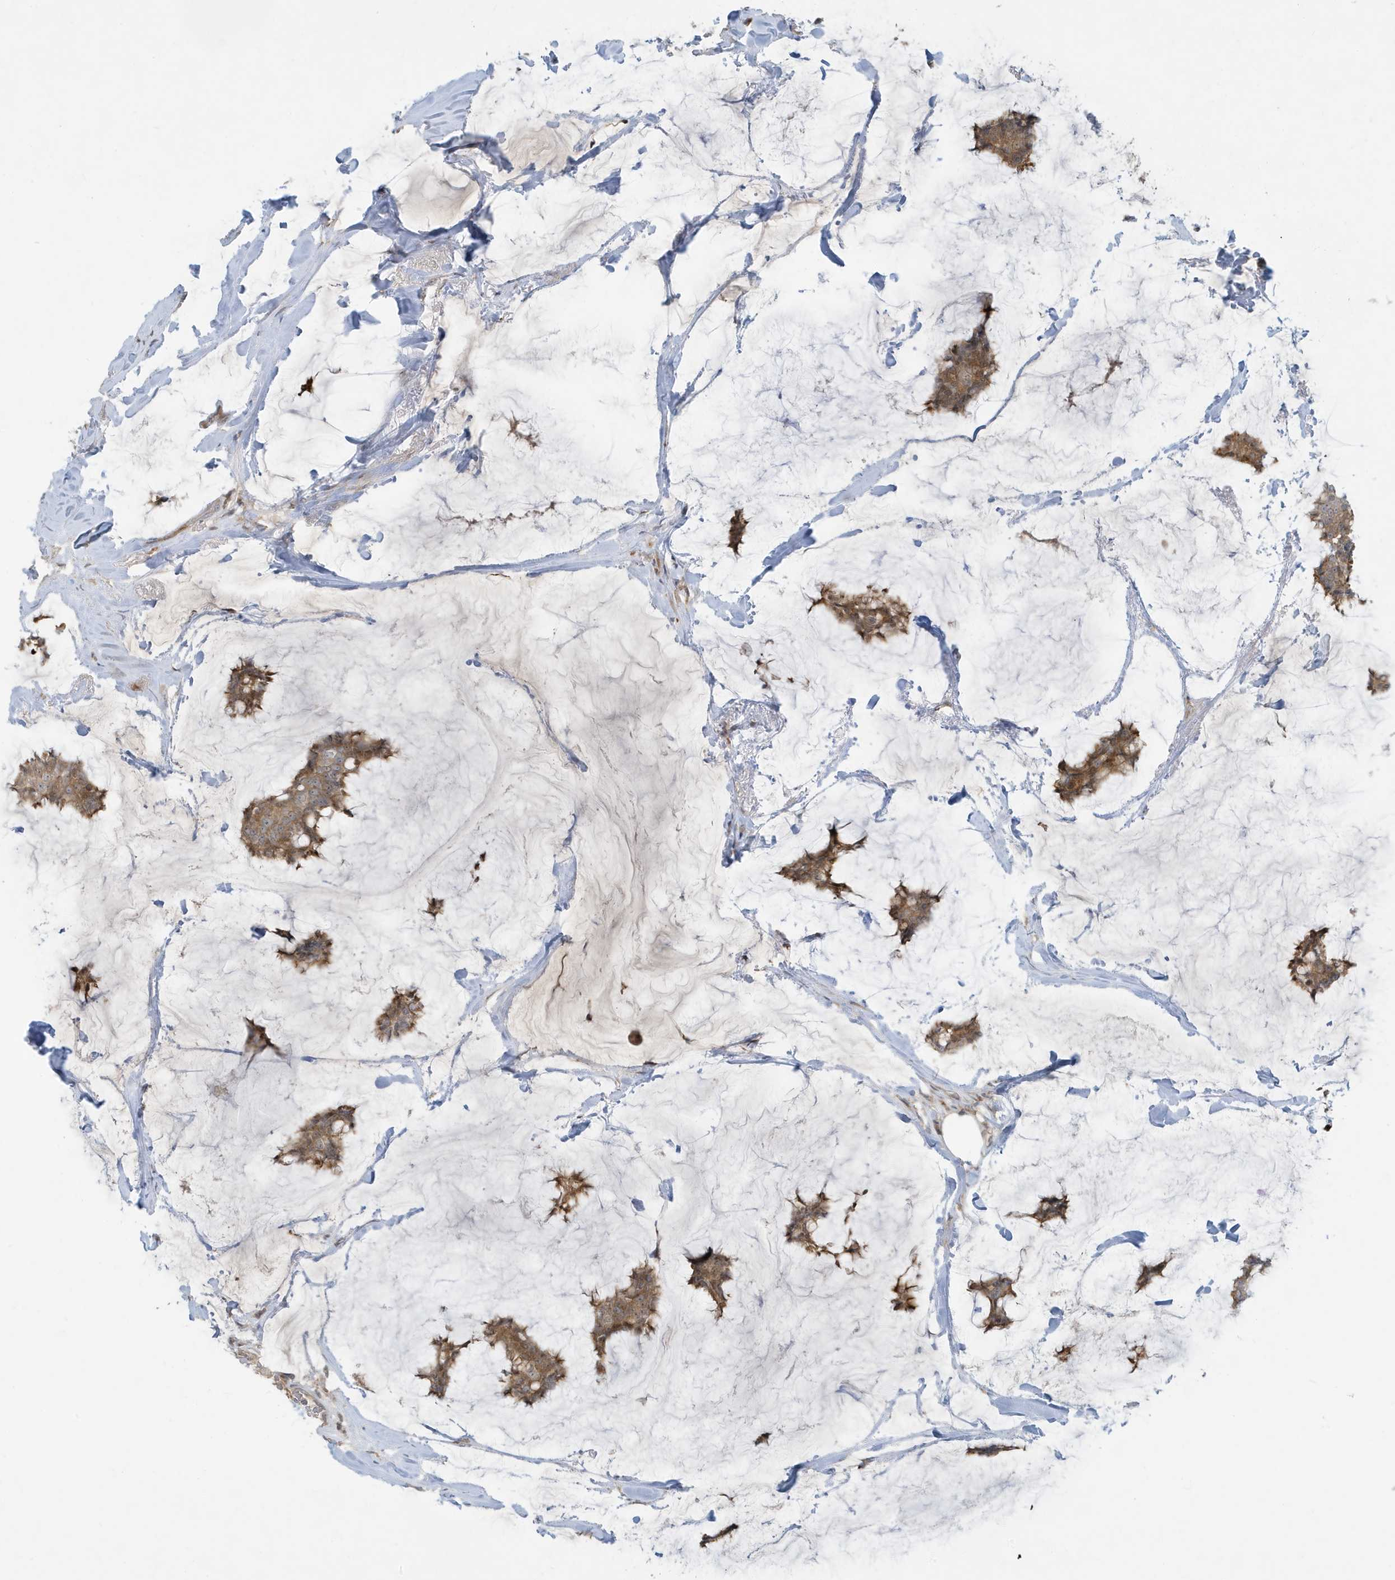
{"staining": {"intensity": "moderate", "quantity": ">75%", "location": "cytoplasmic/membranous"}, "tissue": "breast cancer", "cell_type": "Tumor cells", "image_type": "cancer", "snomed": [{"axis": "morphology", "description": "Duct carcinoma"}, {"axis": "topography", "description": "Breast"}], "caption": "A high-resolution micrograph shows immunohistochemistry (IHC) staining of breast cancer (invasive ductal carcinoma), which demonstrates moderate cytoplasmic/membranous positivity in approximately >75% of tumor cells.", "gene": "PRRT3", "patient": {"sex": "female", "age": 93}}